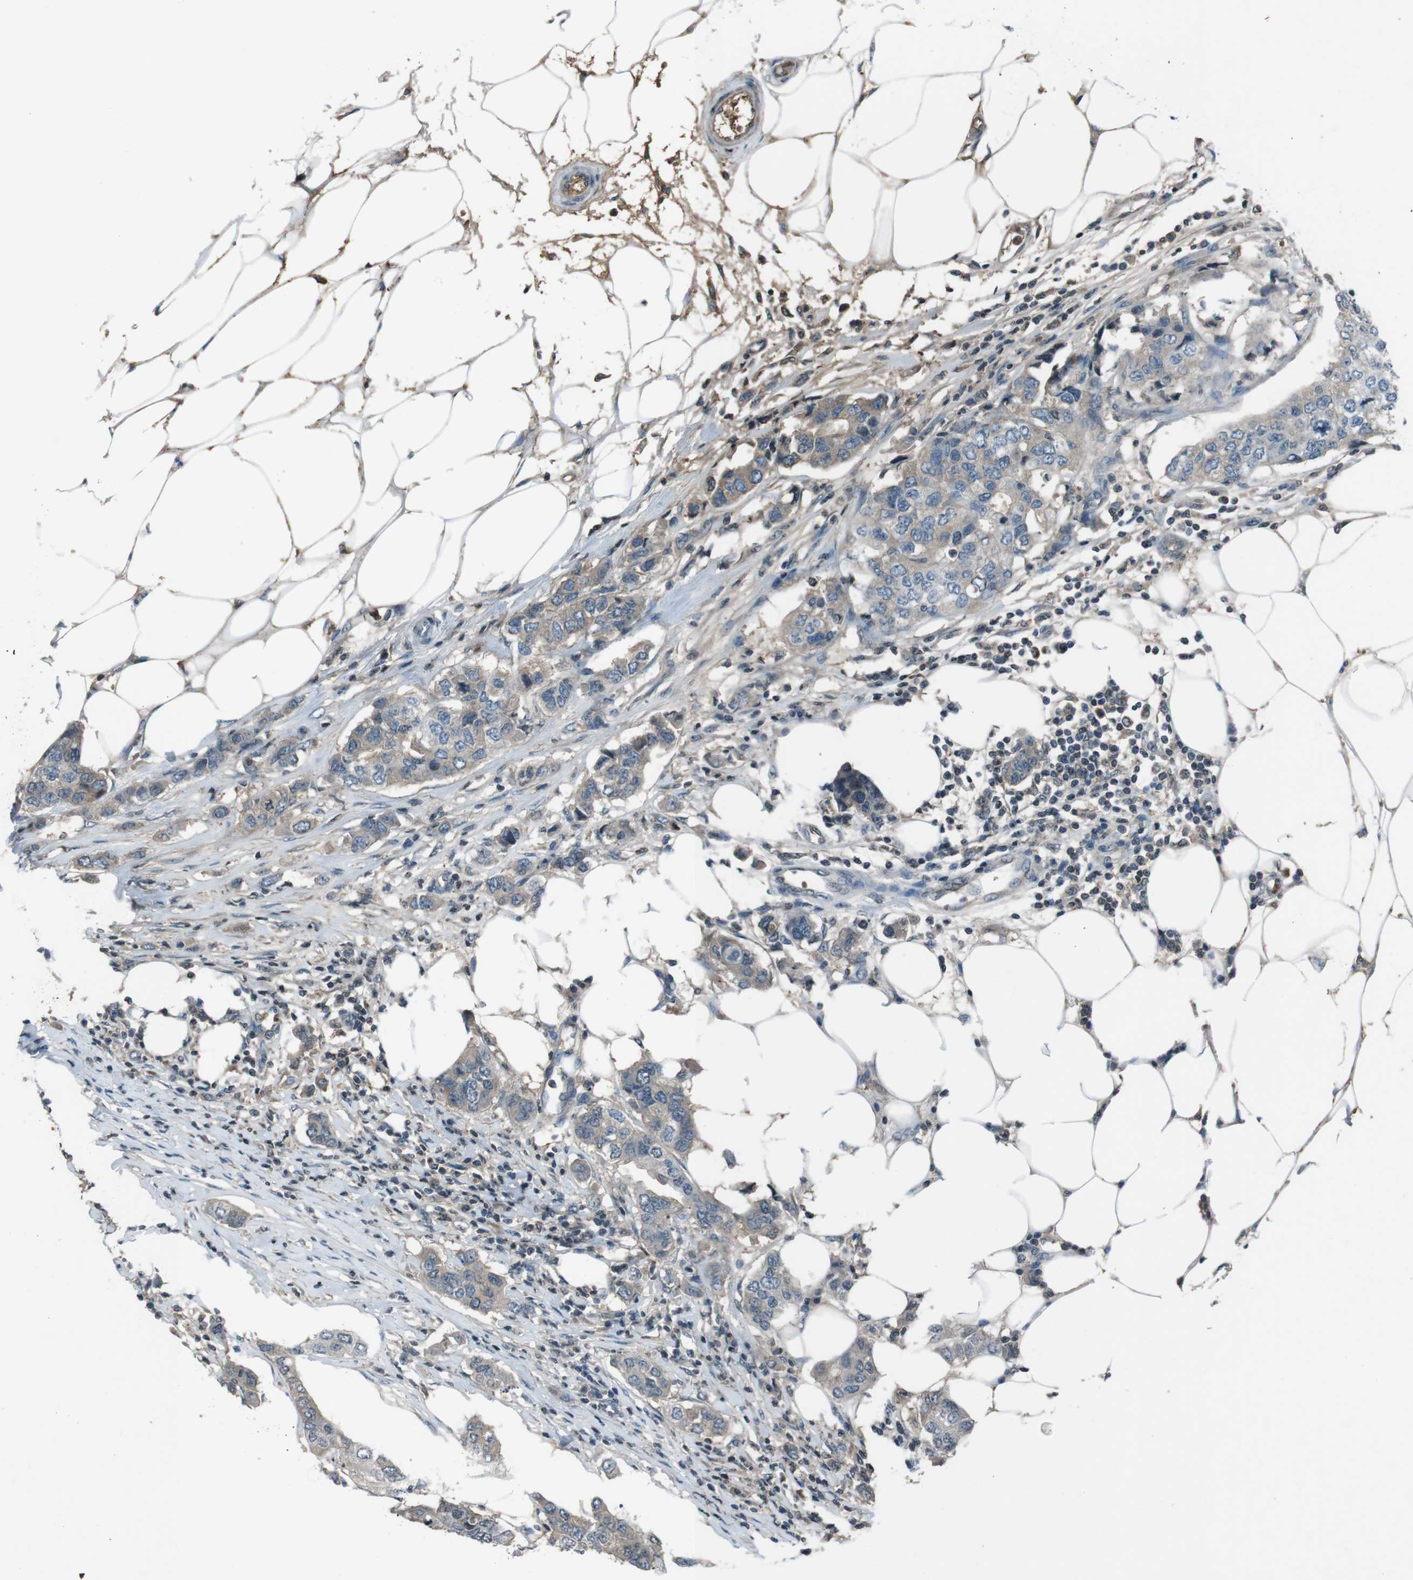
{"staining": {"intensity": "weak", "quantity": ">75%", "location": "cytoplasmic/membranous"}, "tissue": "breast cancer", "cell_type": "Tumor cells", "image_type": "cancer", "snomed": [{"axis": "morphology", "description": "Duct carcinoma"}, {"axis": "topography", "description": "Breast"}], "caption": "Protein staining of breast cancer (invasive ductal carcinoma) tissue demonstrates weak cytoplasmic/membranous positivity in about >75% of tumor cells. The staining was performed using DAB (3,3'-diaminobenzidine) to visualize the protein expression in brown, while the nuclei were stained in blue with hematoxylin (Magnification: 20x).", "gene": "UGT1A6", "patient": {"sex": "female", "age": 50}}